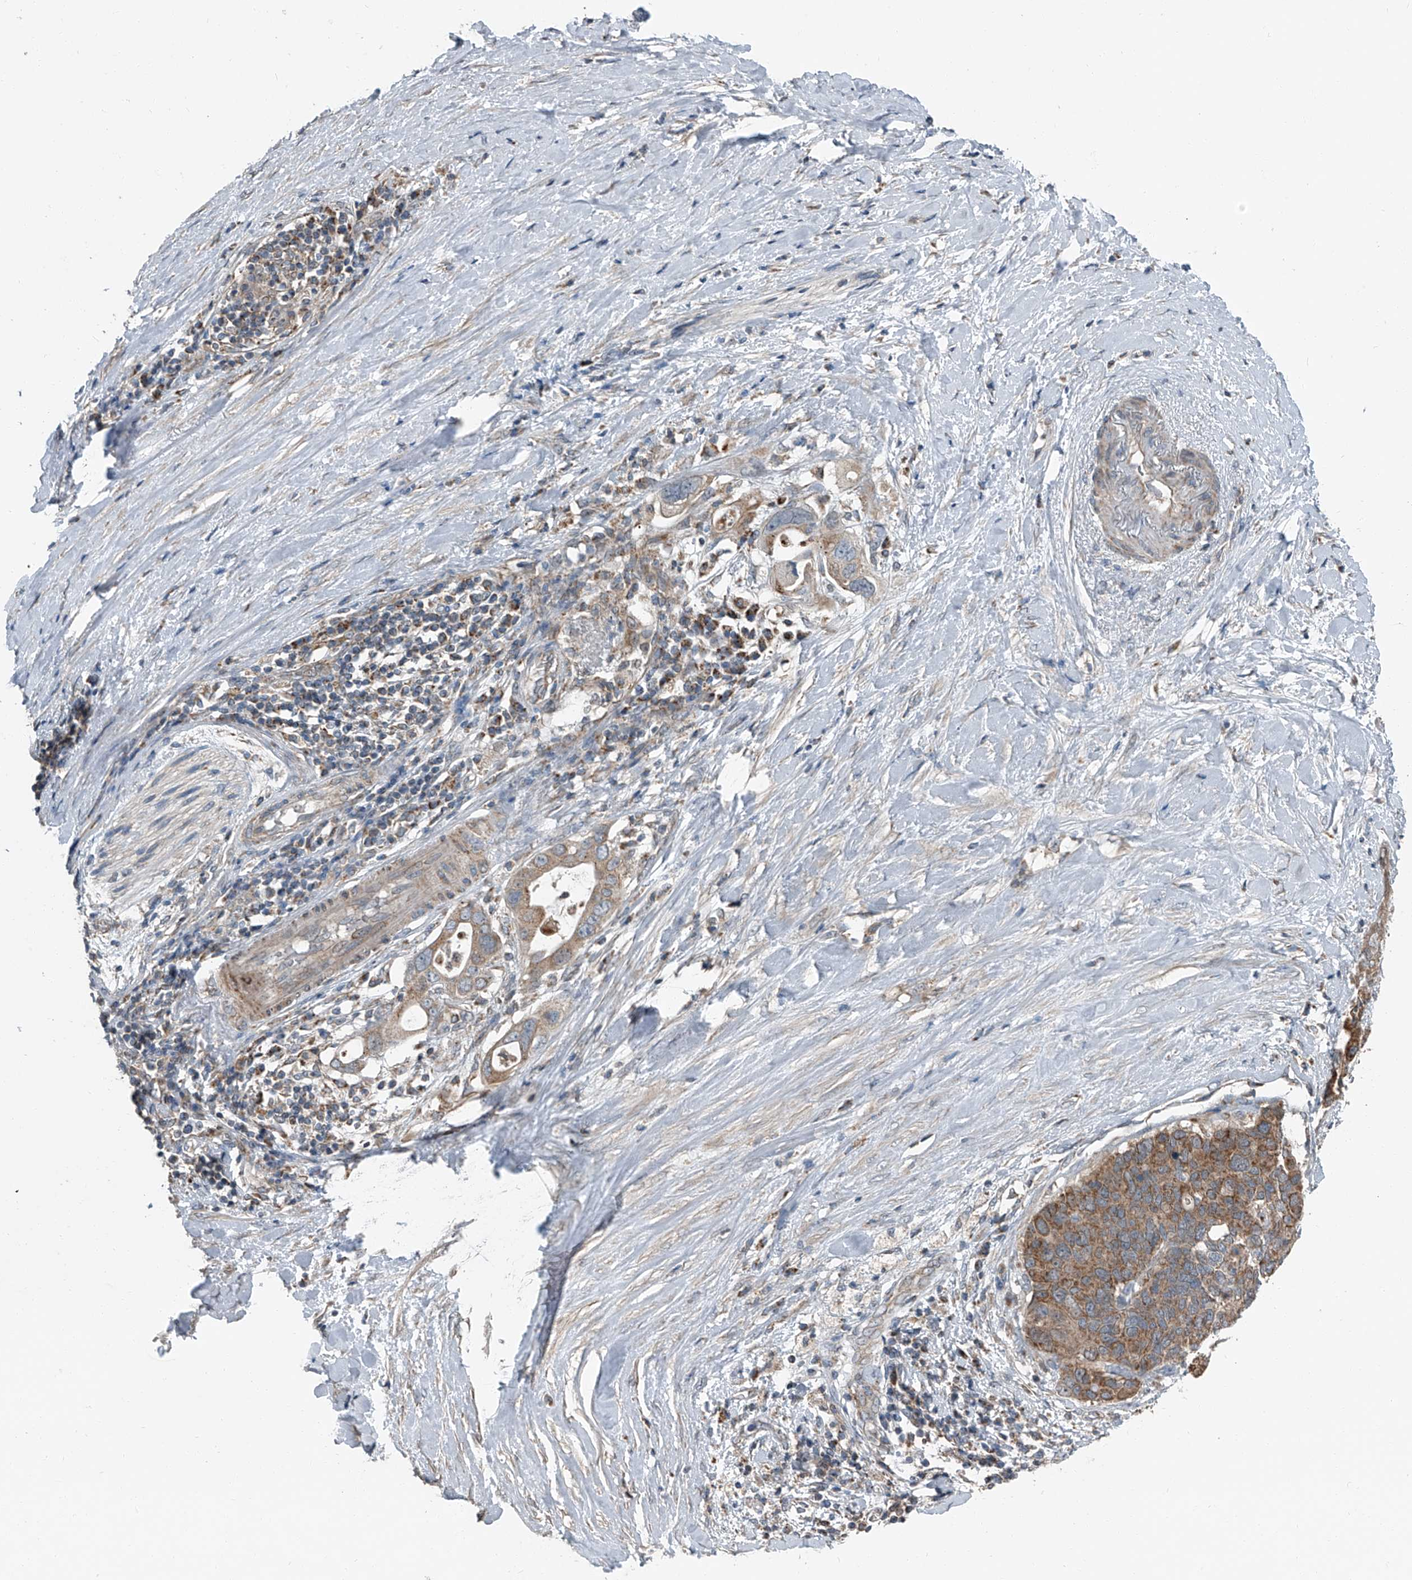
{"staining": {"intensity": "moderate", "quantity": ">75%", "location": "cytoplasmic/membranous"}, "tissue": "pancreatic cancer", "cell_type": "Tumor cells", "image_type": "cancer", "snomed": [{"axis": "morphology", "description": "Adenocarcinoma, NOS"}, {"axis": "topography", "description": "Pancreas"}], "caption": "A brown stain labels moderate cytoplasmic/membranous staining of a protein in human pancreatic cancer tumor cells.", "gene": "CHRNA7", "patient": {"sex": "female", "age": 56}}